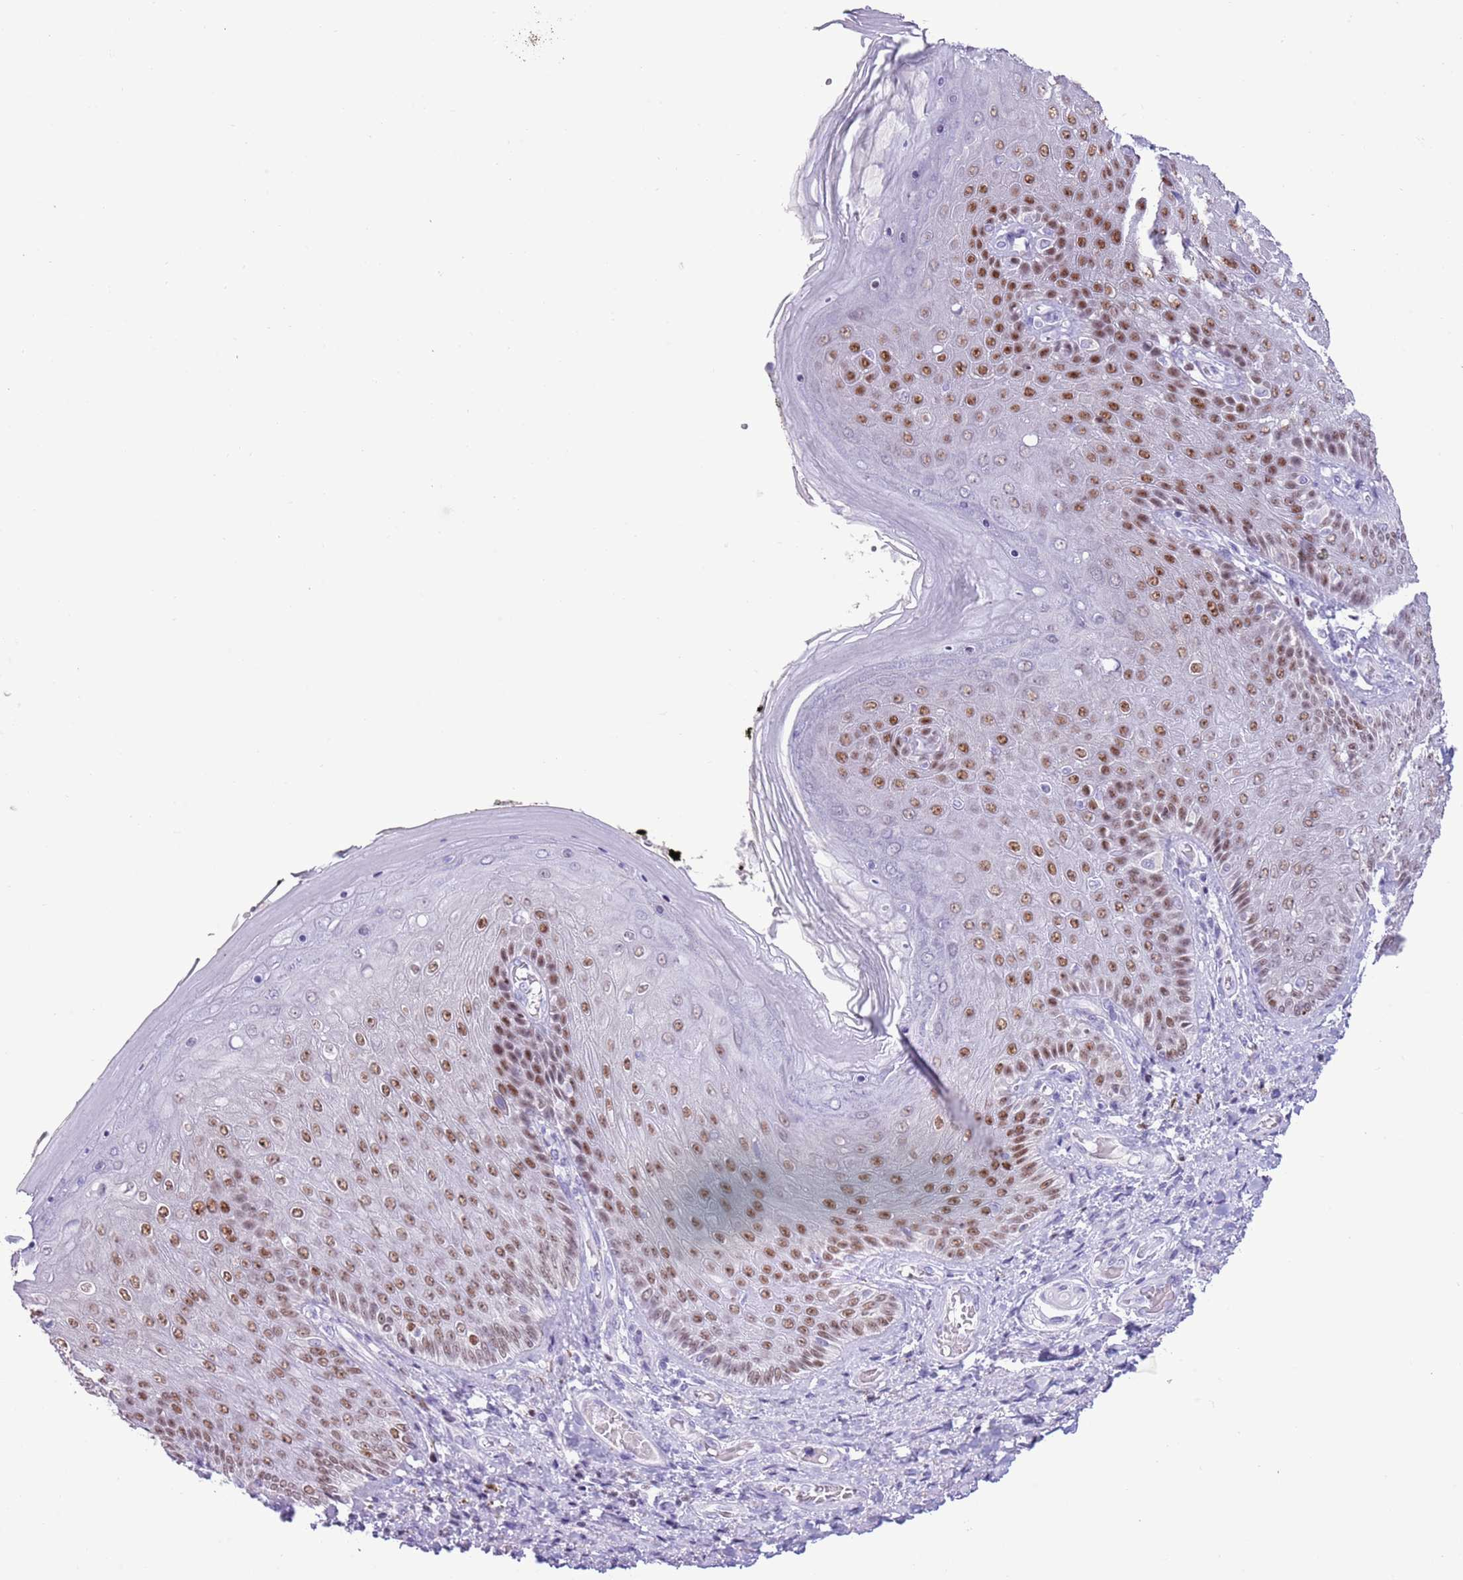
{"staining": {"intensity": "moderate", "quantity": ">75%", "location": "nuclear"}, "tissue": "skin", "cell_type": "Epidermal cells", "image_type": "normal", "snomed": [{"axis": "morphology", "description": "Normal tissue, NOS"}, {"axis": "topography", "description": "Anal"}], "caption": "About >75% of epidermal cells in normal human skin exhibit moderate nuclear protein expression as visualized by brown immunohistochemical staining.", "gene": "BCL11B", "patient": {"sex": "female", "age": 89}}